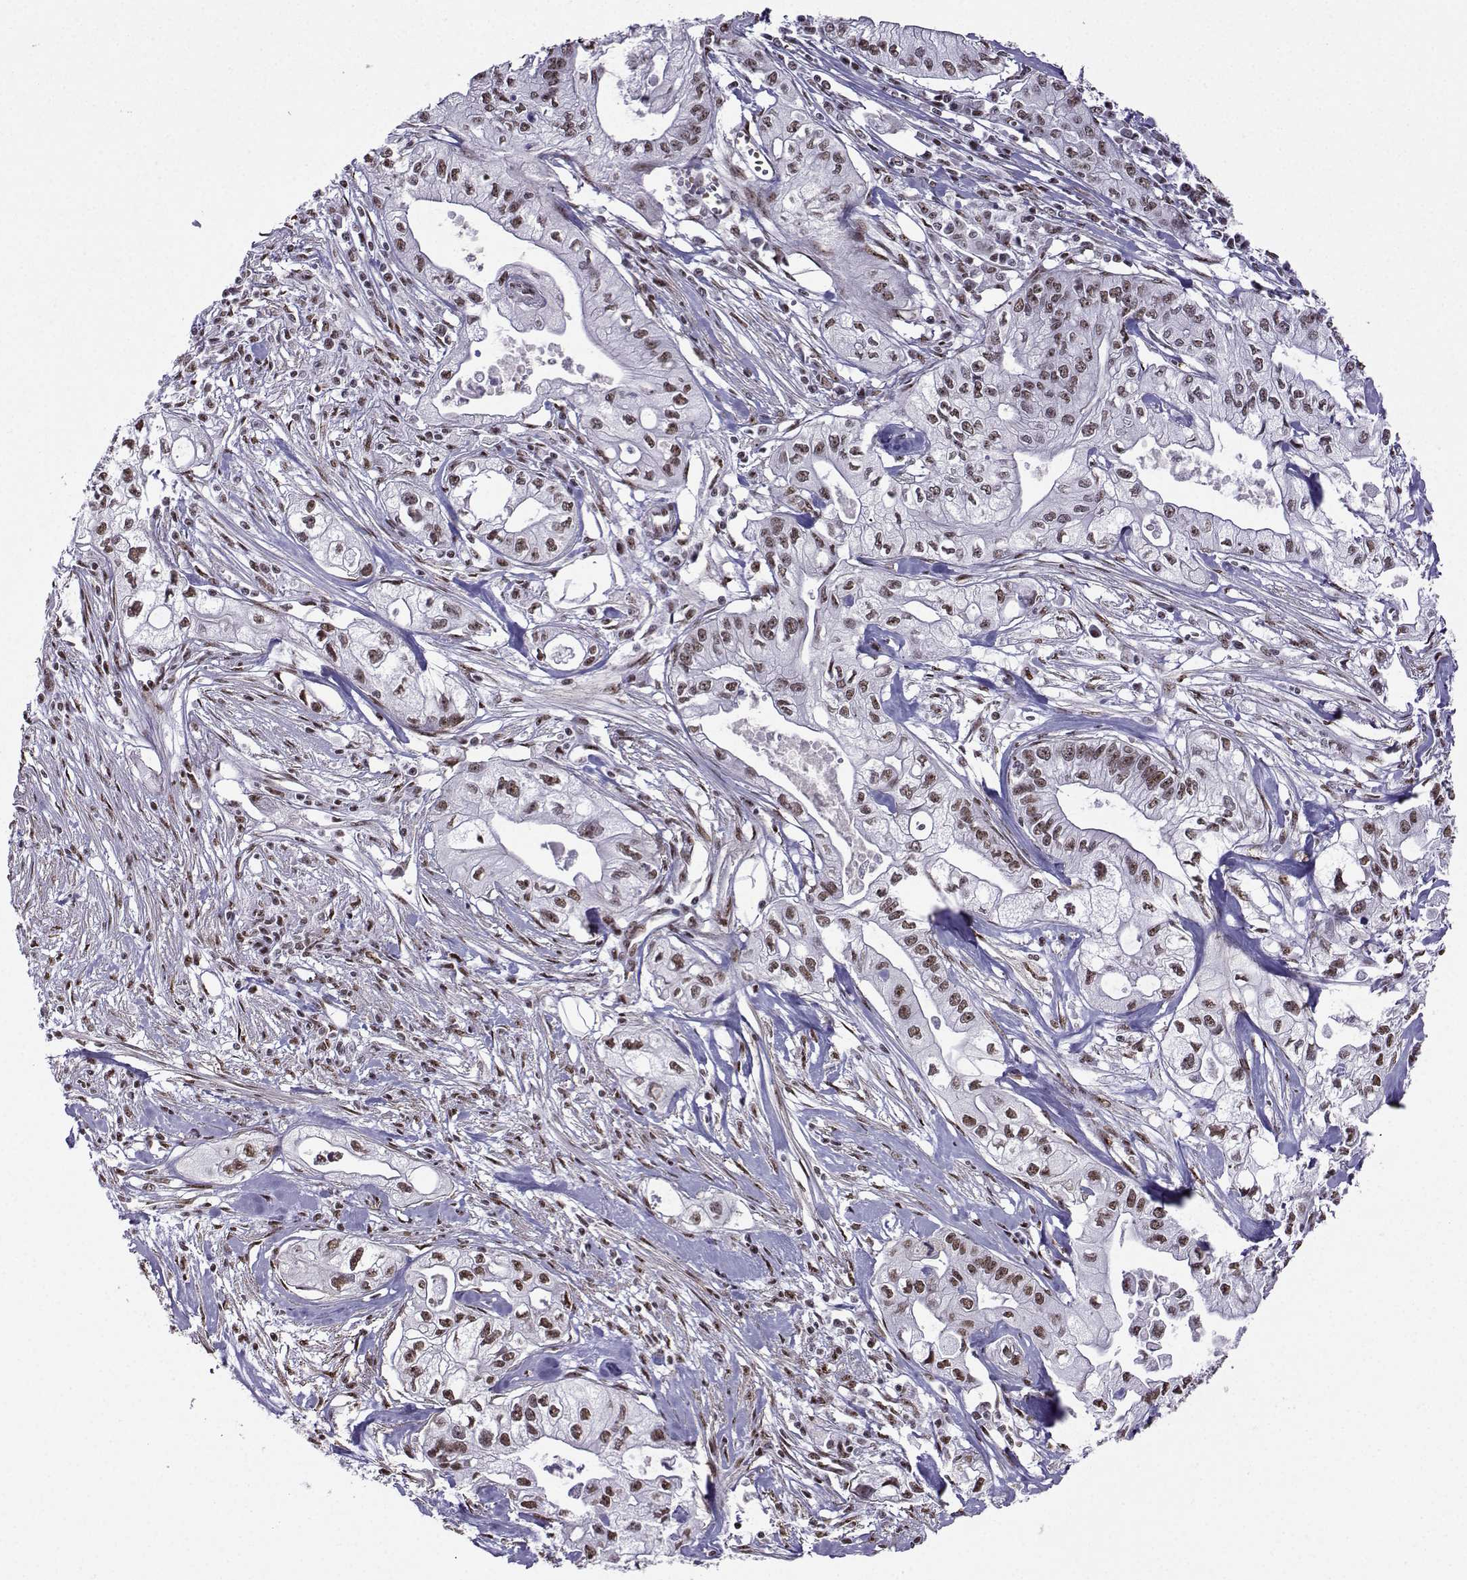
{"staining": {"intensity": "moderate", "quantity": ">75%", "location": "nuclear"}, "tissue": "pancreatic cancer", "cell_type": "Tumor cells", "image_type": "cancer", "snomed": [{"axis": "morphology", "description": "Adenocarcinoma, NOS"}, {"axis": "topography", "description": "Pancreas"}], "caption": "High-magnification brightfield microscopy of pancreatic cancer (adenocarcinoma) stained with DAB (brown) and counterstained with hematoxylin (blue). tumor cells exhibit moderate nuclear staining is appreciated in approximately>75% of cells.", "gene": "CCNK", "patient": {"sex": "male", "age": 70}}